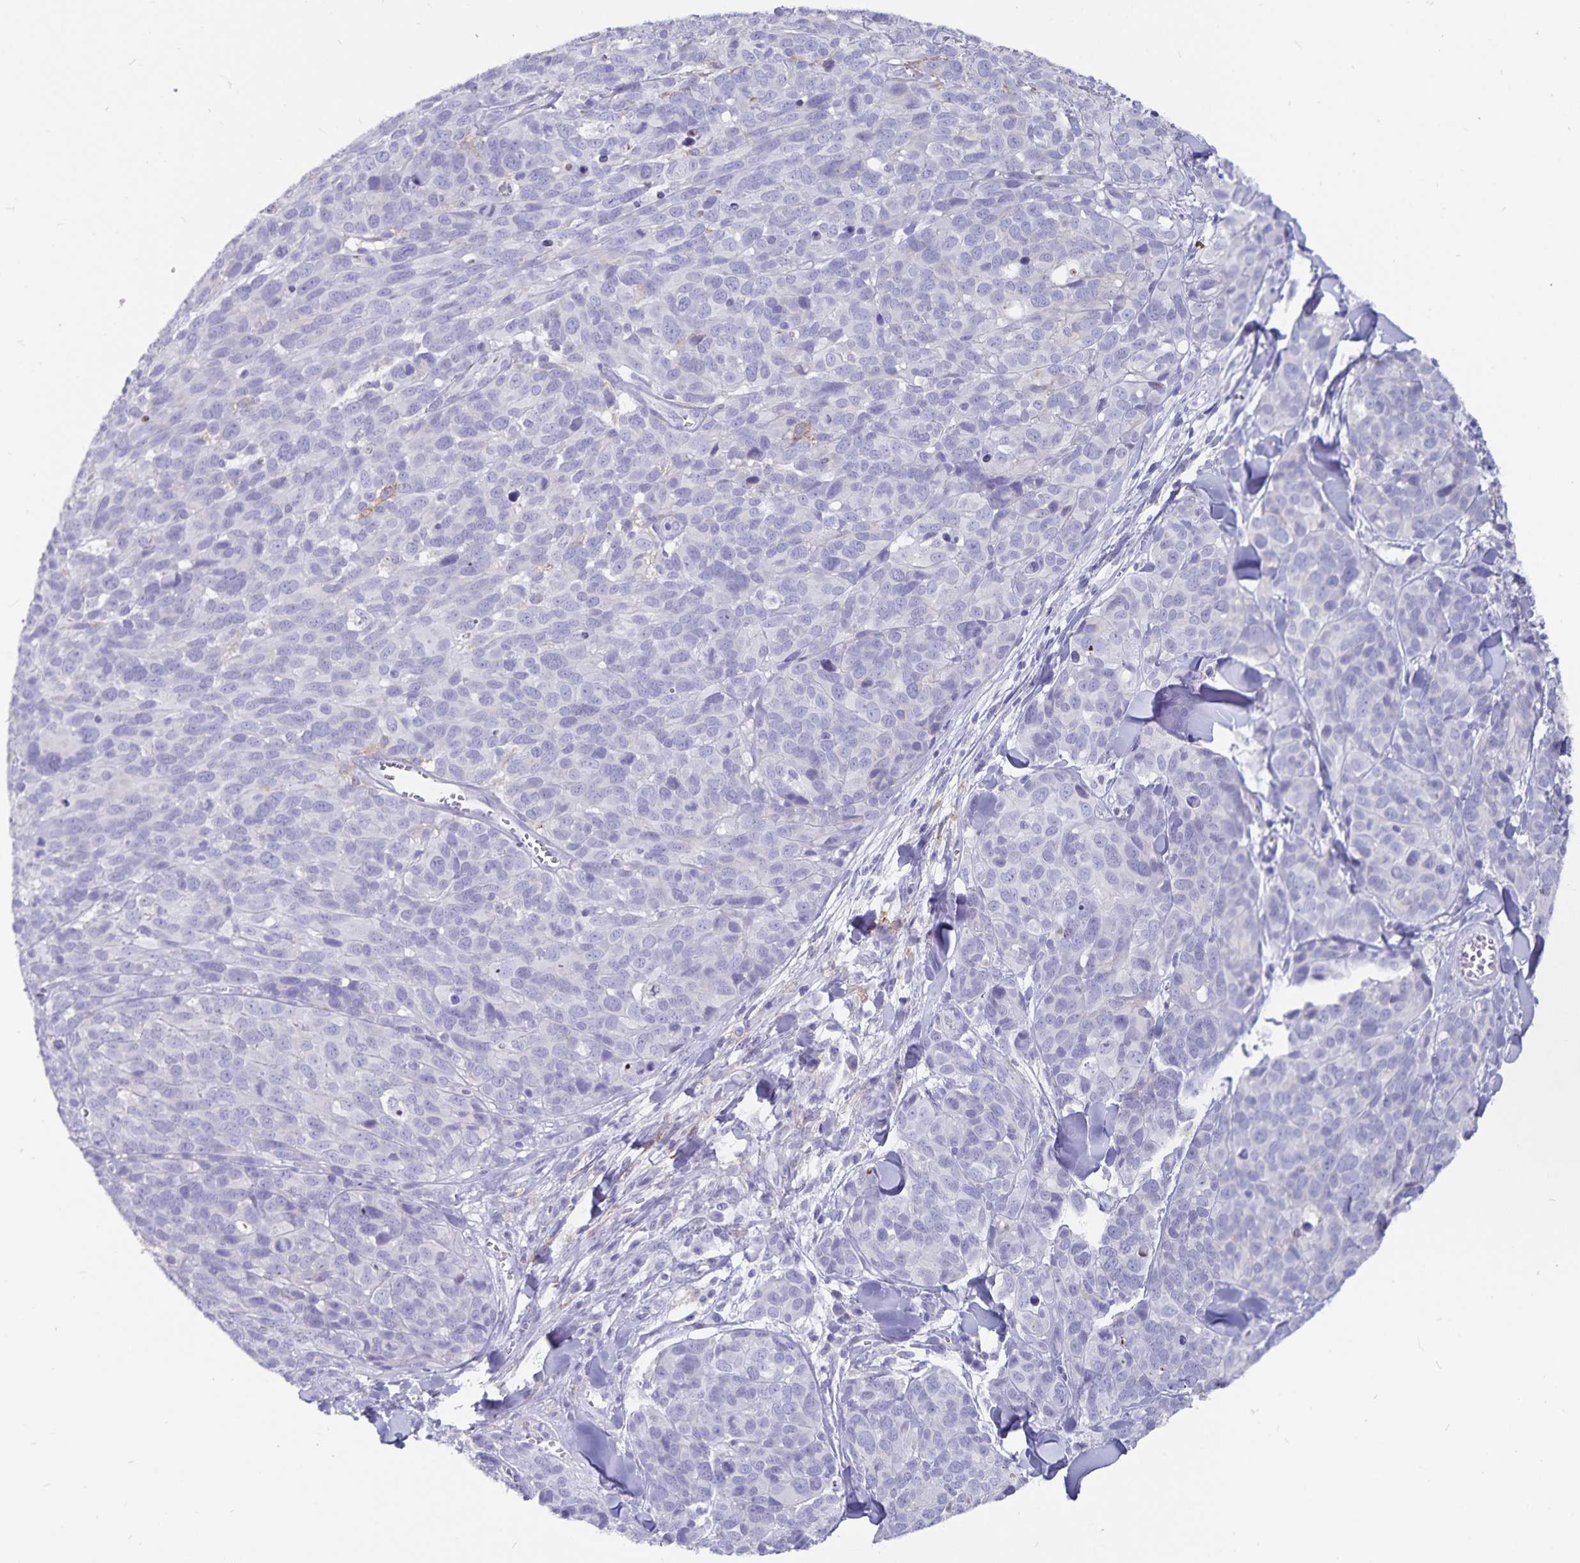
{"staining": {"intensity": "negative", "quantity": "none", "location": "none"}, "tissue": "melanoma", "cell_type": "Tumor cells", "image_type": "cancer", "snomed": [{"axis": "morphology", "description": "Malignant melanoma, NOS"}, {"axis": "topography", "description": "Skin"}], "caption": "Tumor cells show no significant positivity in malignant melanoma.", "gene": "PLAC1", "patient": {"sex": "male", "age": 51}}